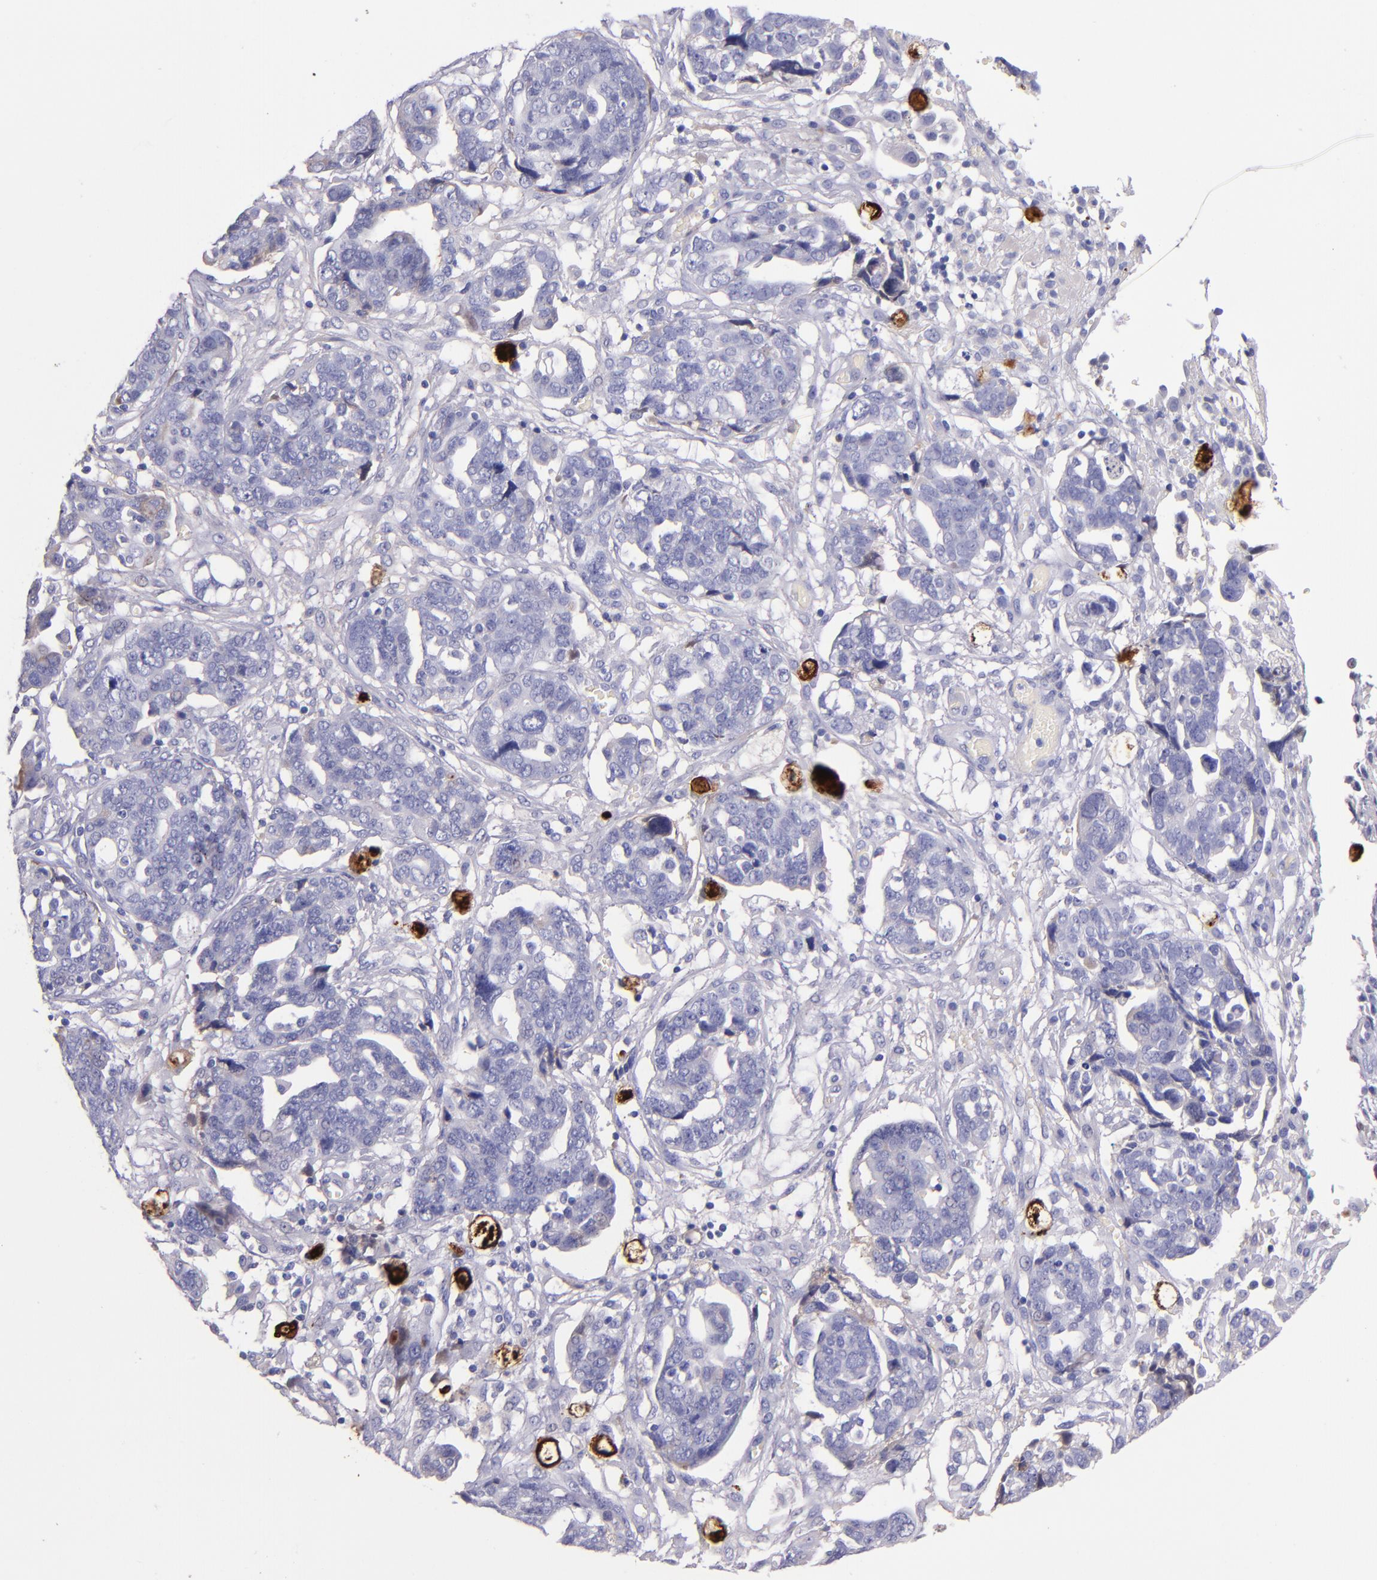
{"staining": {"intensity": "negative", "quantity": "none", "location": "none"}, "tissue": "ovarian cancer", "cell_type": "Tumor cells", "image_type": "cancer", "snomed": [{"axis": "morphology", "description": "Normal tissue, NOS"}, {"axis": "morphology", "description": "Cystadenocarcinoma, serous, NOS"}, {"axis": "topography", "description": "Fallopian tube"}, {"axis": "topography", "description": "Ovary"}], "caption": "Immunohistochemistry histopathology image of serous cystadenocarcinoma (ovarian) stained for a protein (brown), which displays no positivity in tumor cells. (DAB IHC, high magnification).", "gene": "KNG1", "patient": {"sex": "female", "age": 56}}